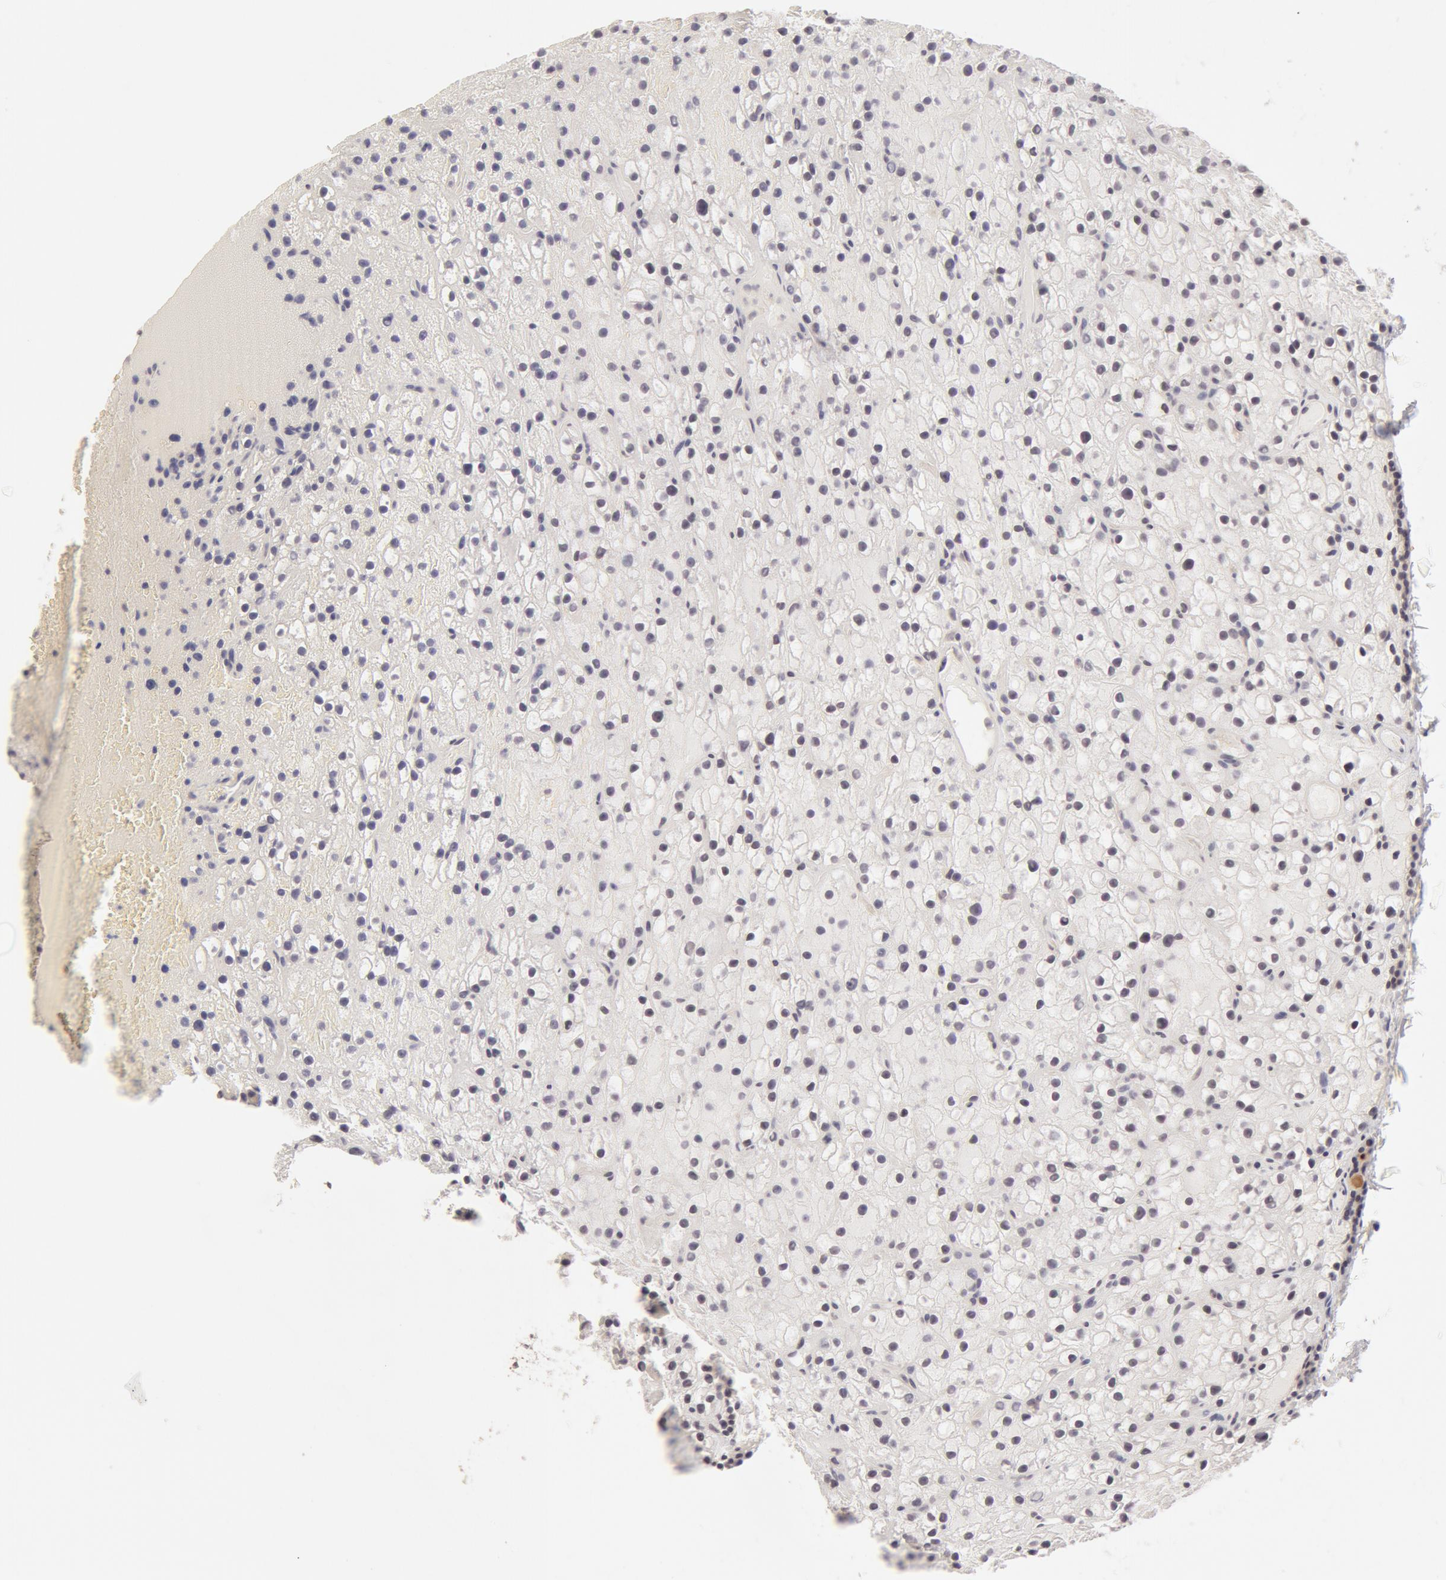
{"staining": {"intensity": "negative", "quantity": "none", "location": "none"}, "tissue": "parathyroid gland", "cell_type": "Glandular cells", "image_type": "normal", "snomed": [{"axis": "morphology", "description": "Normal tissue, NOS"}, {"axis": "topography", "description": "Parathyroid gland"}], "caption": "Parathyroid gland stained for a protein using immunohistochemistry (IHC) exhibits no staining glandular cells.", "gene": "ADAM10", "patient": {"sex": "female", "age": 71}}